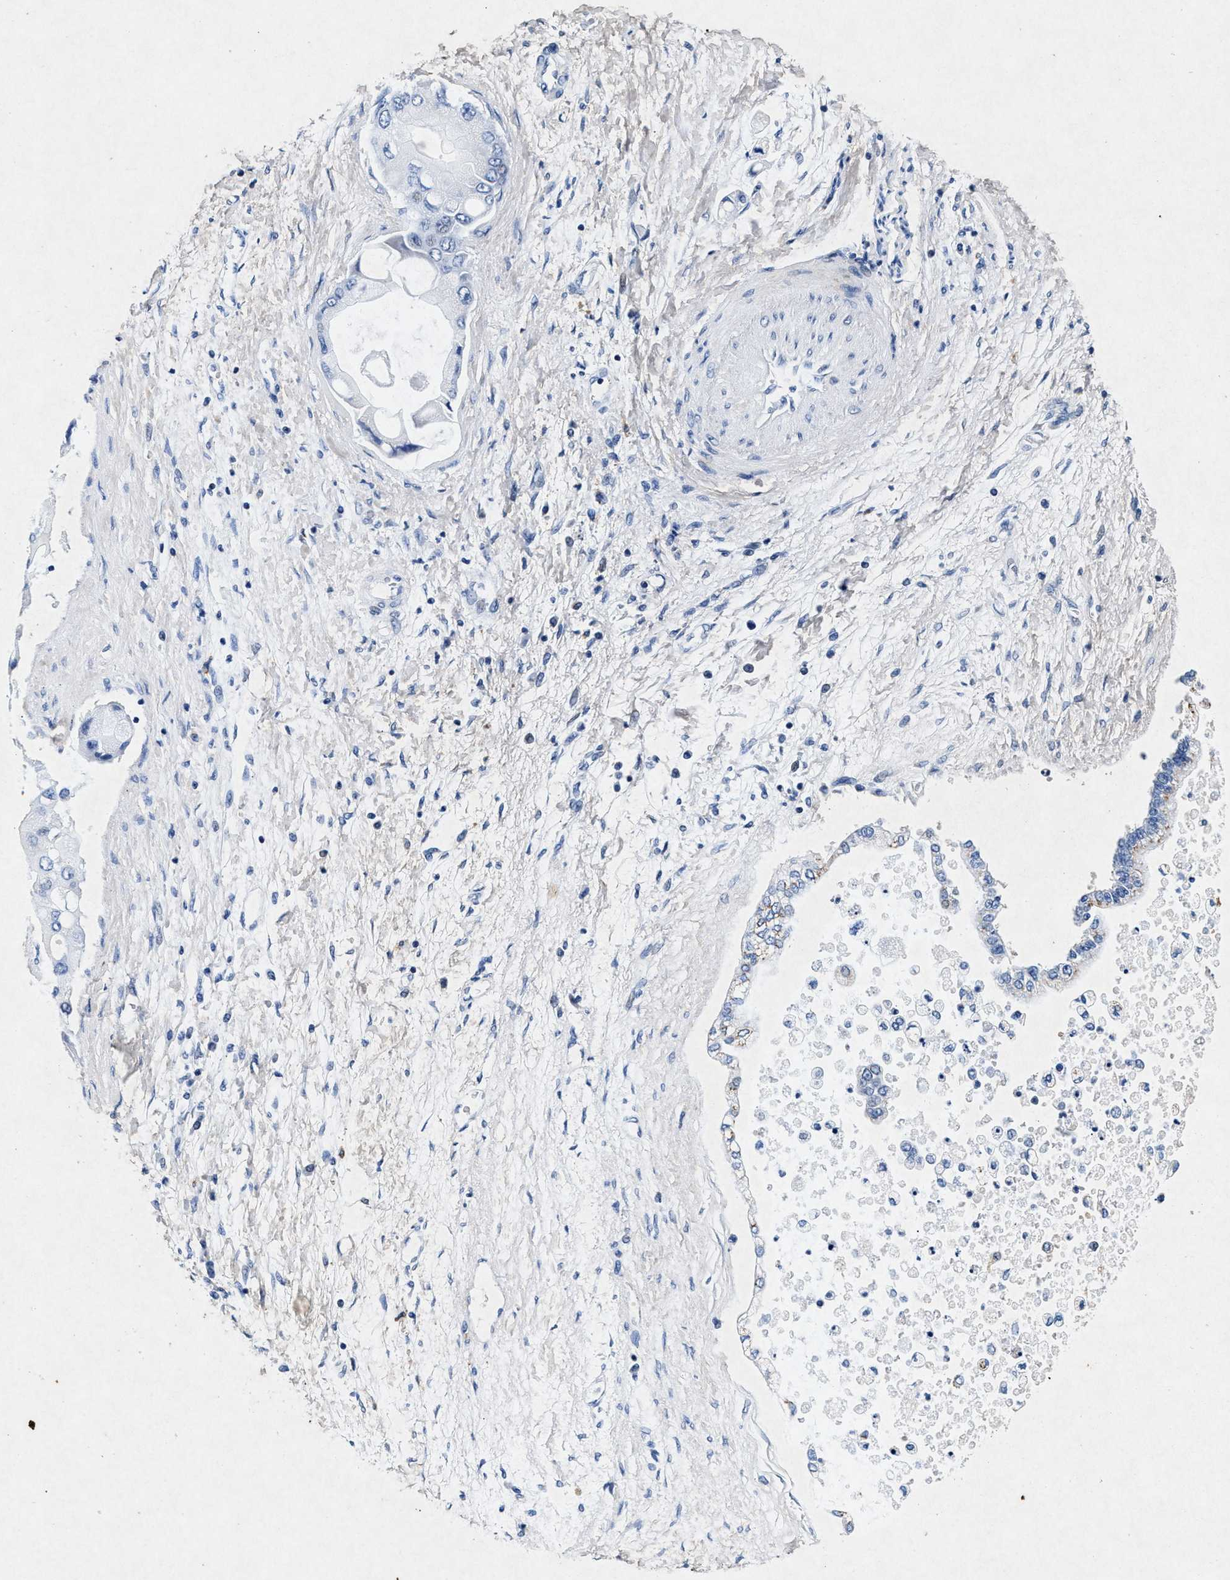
{"staining": {"intensity": "negative", "quantity": "none", "location": "none"}, "tissue": "liver cancer", "cell_type": "Tumor cells", "image_type": "cancer", "snomed": [{"axis": "morphology", "description": "Cholangiocarcinoma"}, {"axis": "topography", "description": "Liver"}], "caption": "High power microscopy photomicrograph of an immunohistochemistry (IHC) image of cholangiocarcinoma (liver), revealing no significant positivity in tumor cells.", "gene": "MAP6", "patient": {"sex": "male", "age": 50}}